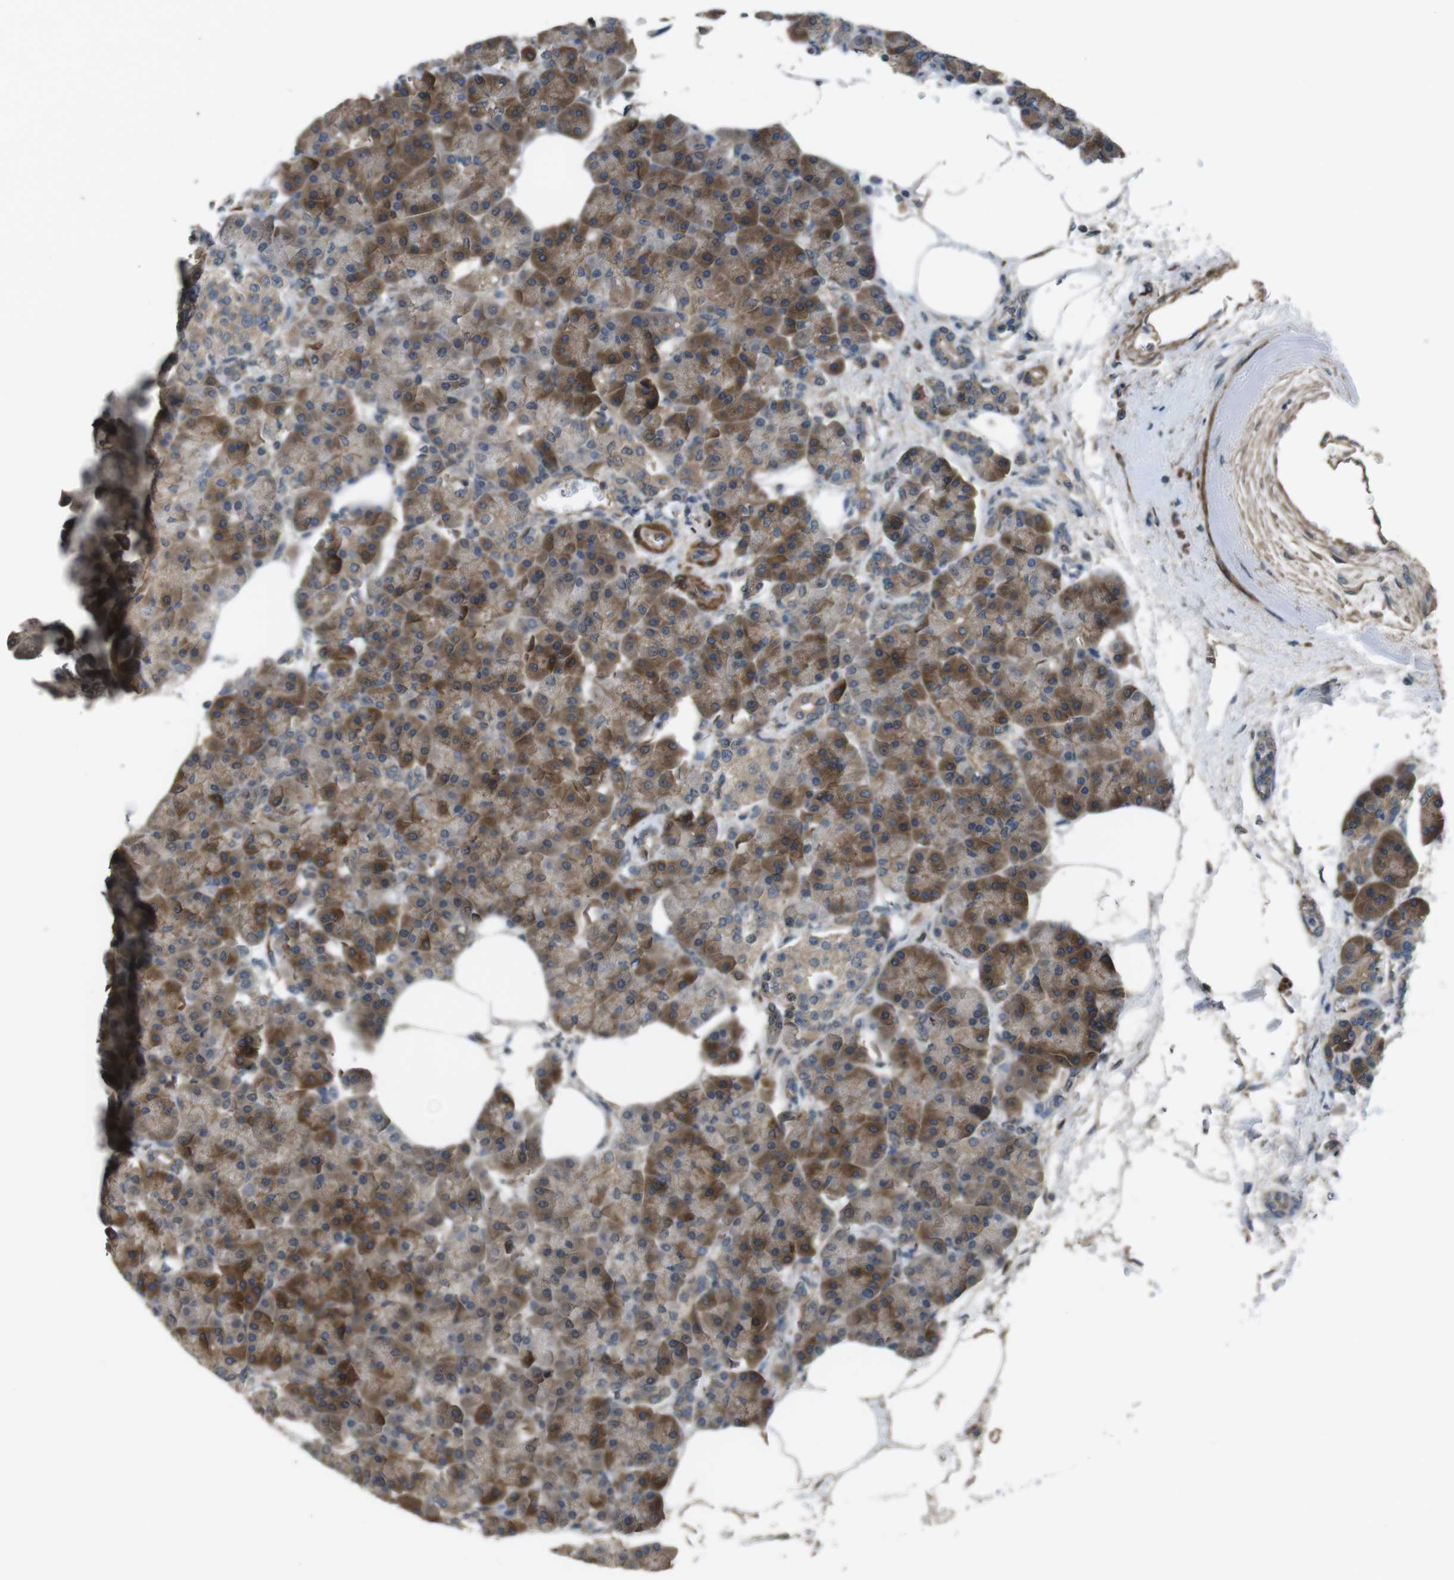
{"staining": {"intensity": "strong", "quantity": ">75%", "location": "cytoplasmic/membranous"}, "tissue": "pancreas", "cell_type": "Exocrine glandular cells", "image_type": "normal", "snomed": [{"axis": "morphology", "description": "Normal tissue, NOS"}, {"axis": "topography", "description": "Pancreas"}], "caption": "A high amount of strong cytoplasmic/membranous positivity is identified in about >75% of exocrine glandular cells in unremarkable pancreas. The staining was performed using DAB, with brown indicating positive protein expression. Nuclei are stained blue with hematoxylin.", "gene": "FUT2", "patient": {"sex": "female", "age": 70}}